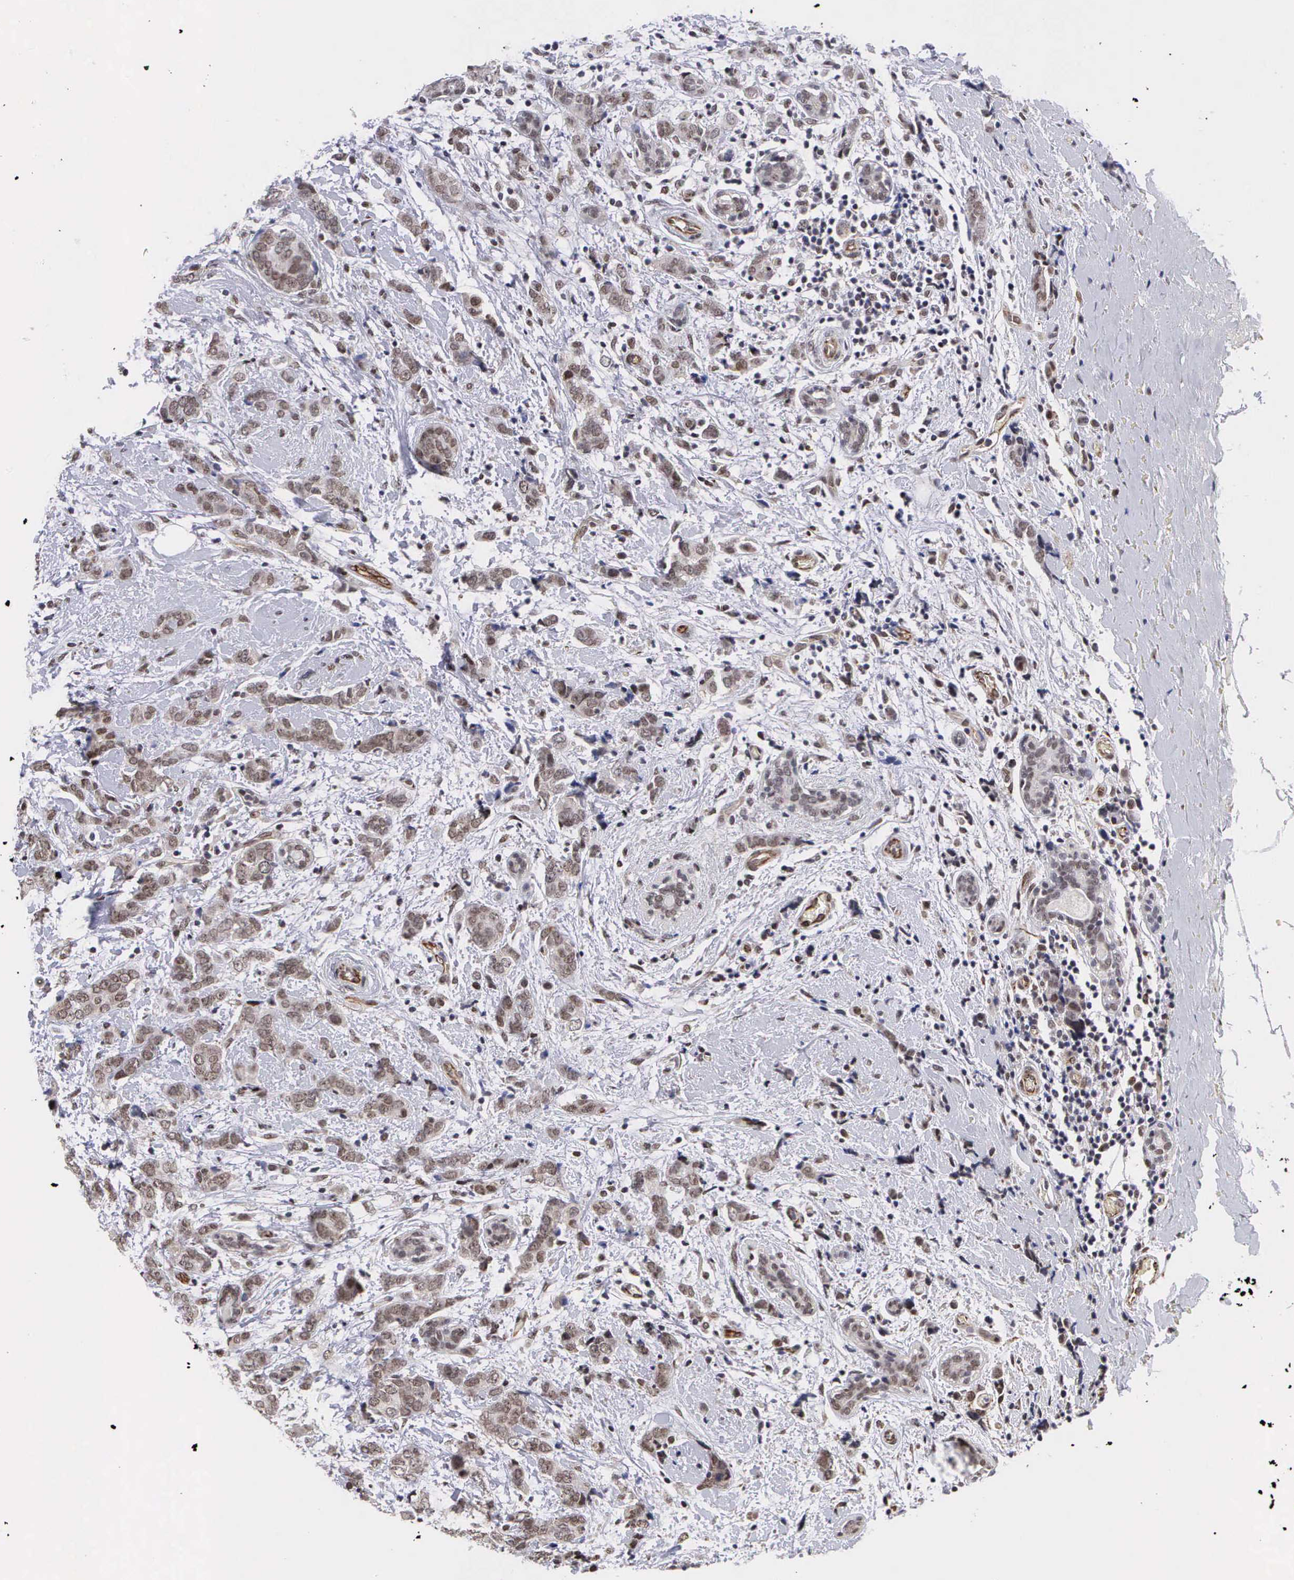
{"staining": {"intensity": "moderate", "quantity": ">75%", "location": "nuclear"}, "tissue": "breast cancer", "cell_type": "Tumor cells", "image_type": "cancer", "snomed": [{"axis": "morphology", "description": "Duct carcinoma"}, {"axis": "topography", "description": "Breast"}], "caption": "IHC of human breast invasive ductal carcinoma shows medium levels of moderate nuclear positivity in approximately >75% of tumor cells.", "gene": "MORC2", "patient": {"sex": "female", "age": 53}}